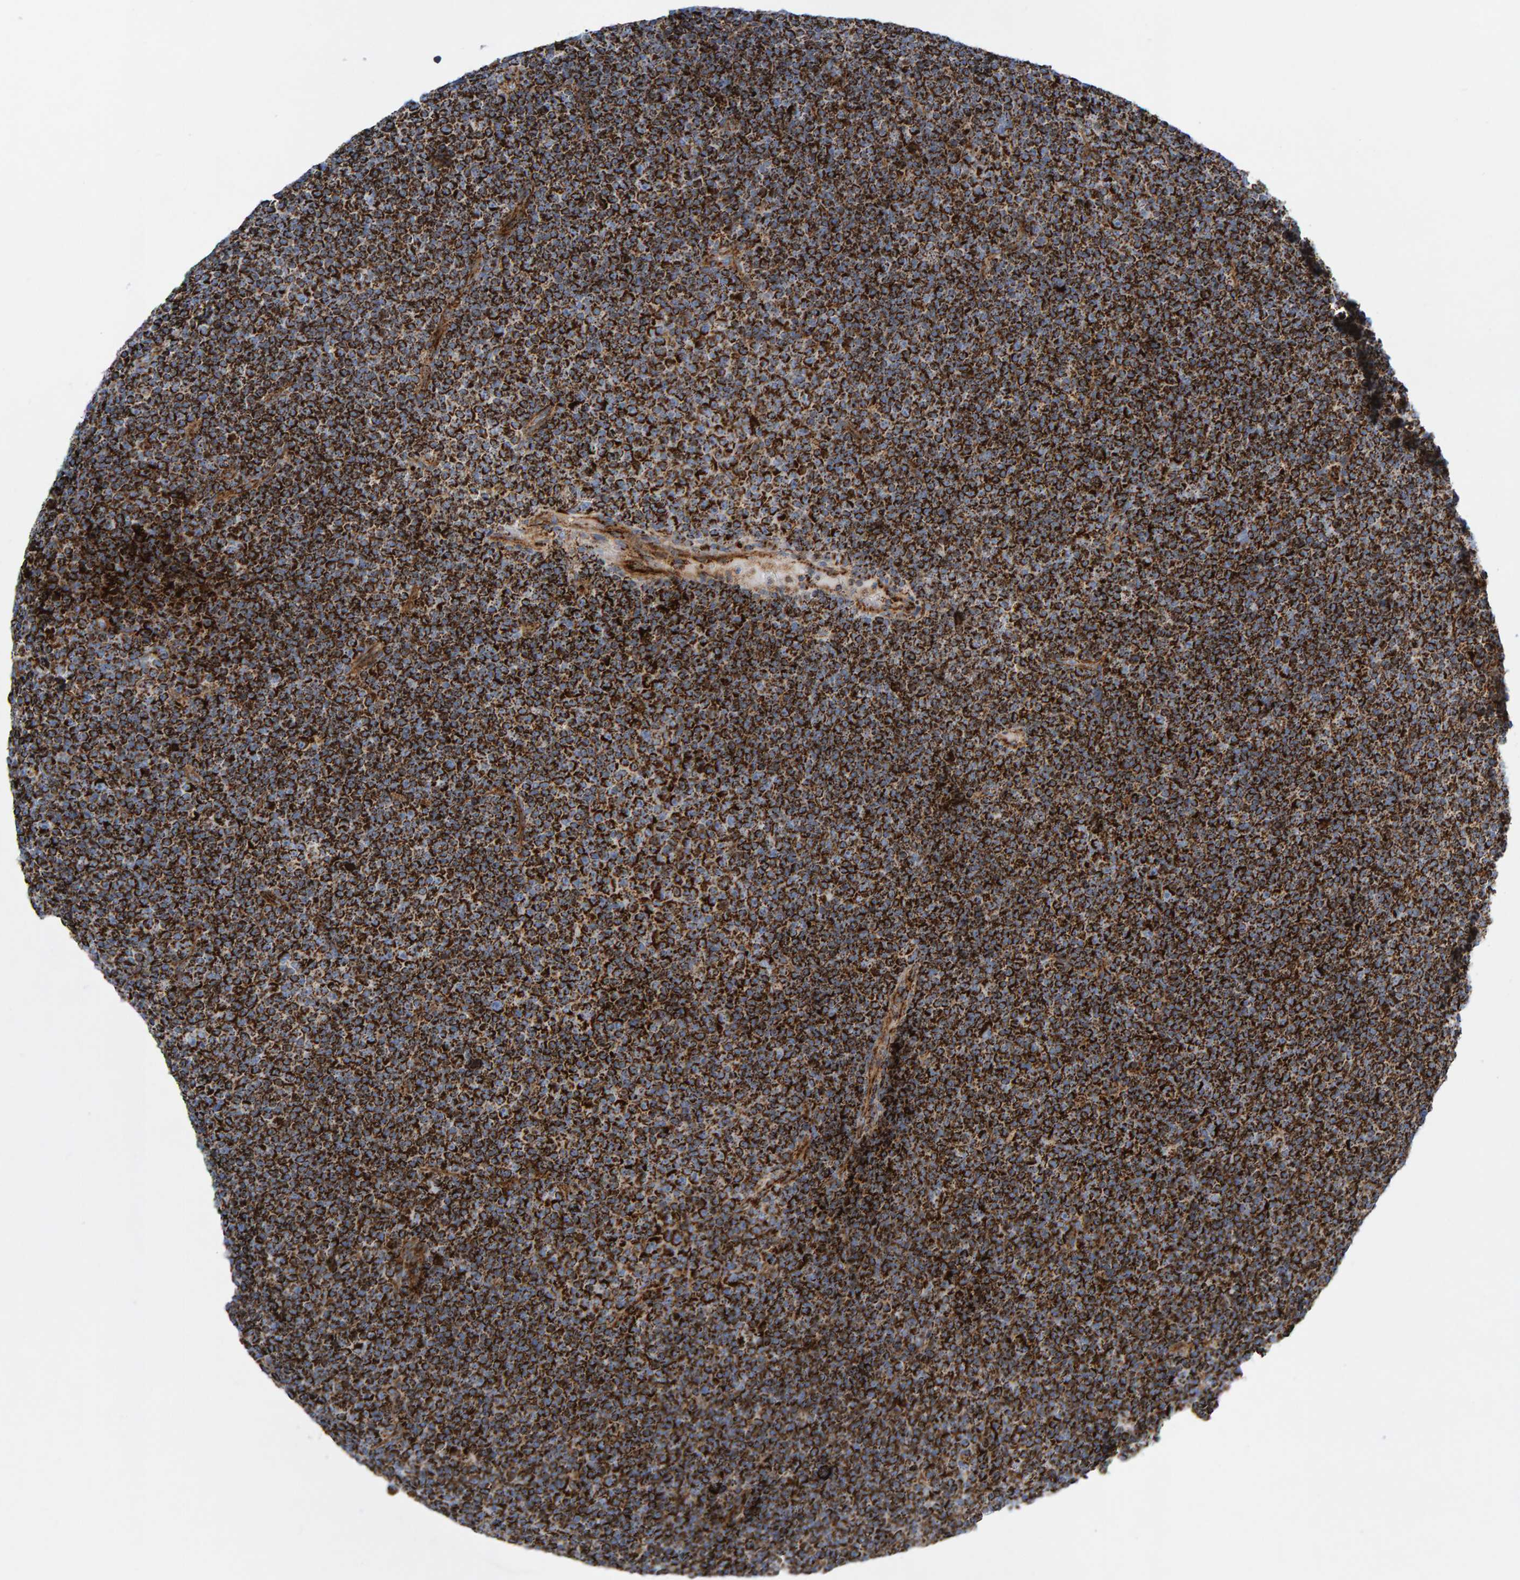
{"staining": {"intensity": "strong", "quantity": ">75%", "location": "cytoplasmic/membranous"}, "tissue": "lymphoma", "cell_type": "Tumor cells", "image_type": "cancer", "snomed": [{"axis": "morphology", "description": "Malignant lymphoma, non-Hodgkin's type, Low grade"}, {"axis": "topography", "description": "Lymph node"}], "caption": "Malignant lymphoma, non-Hodgkin's type (low-grade) stained with immunohistochemistry displays strong cytoplasmic/membranous positivity in about >75% of tumor cells. The protein is shown in brown color, while the nuclei are stained blue.", "gene": "GGTA1", "patient": {"sex": "female", "age": 67}}